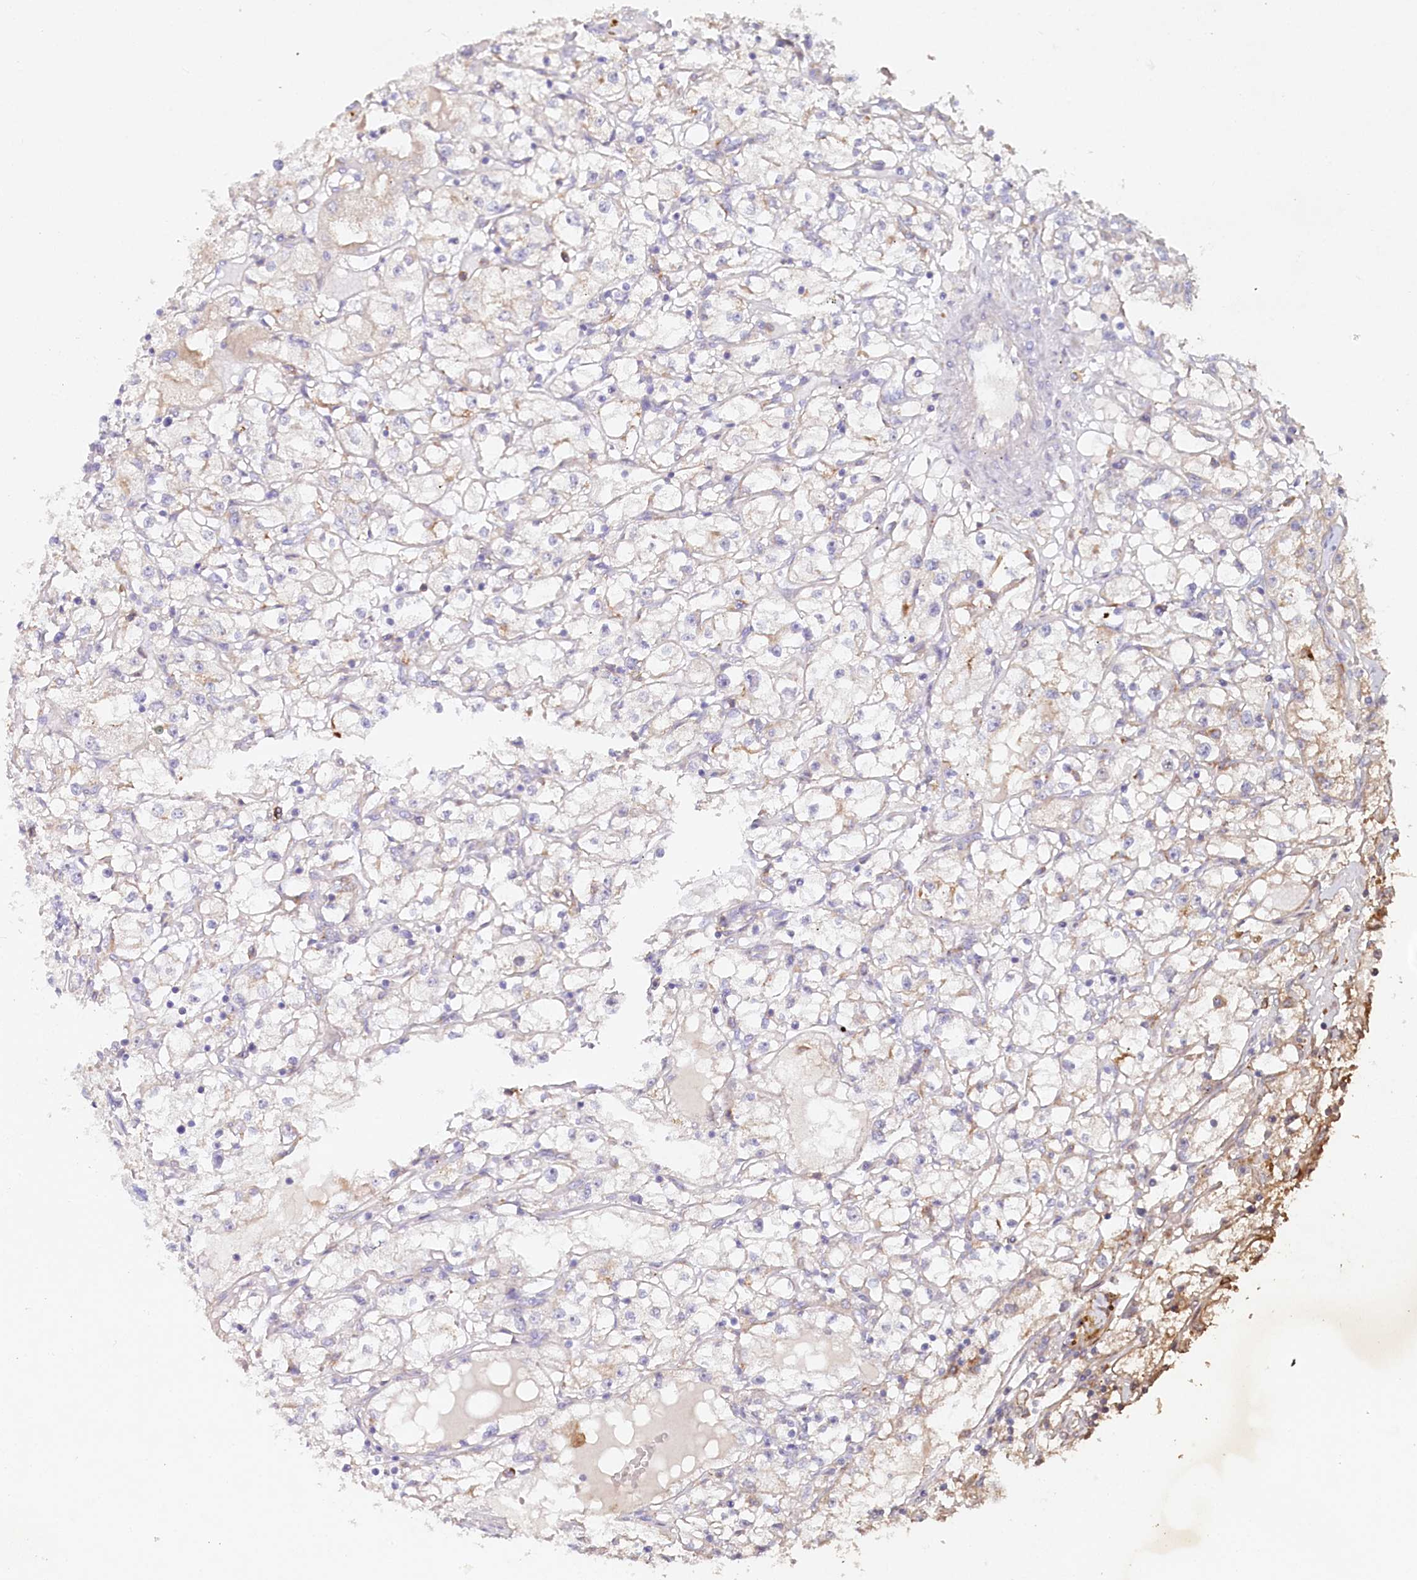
{"staining": {"intensity": "weak", "quantity": "<25%", "location": "cytoplasmic/membranous"}, "tissue": "renal cancer", "cell_type": "Tumor cells", "image_type": "cancer", "snomed": [{"axis": "morphology", "description": "Adenocarcinoma, NOS"}, {"axis": "topography", "description": "Kidney"}], "caption": "Tumor cells show no significant protein expression in renal cancer.", "gene": "ALDH3B1", "patient": {"sex": "male", "age": 56}}